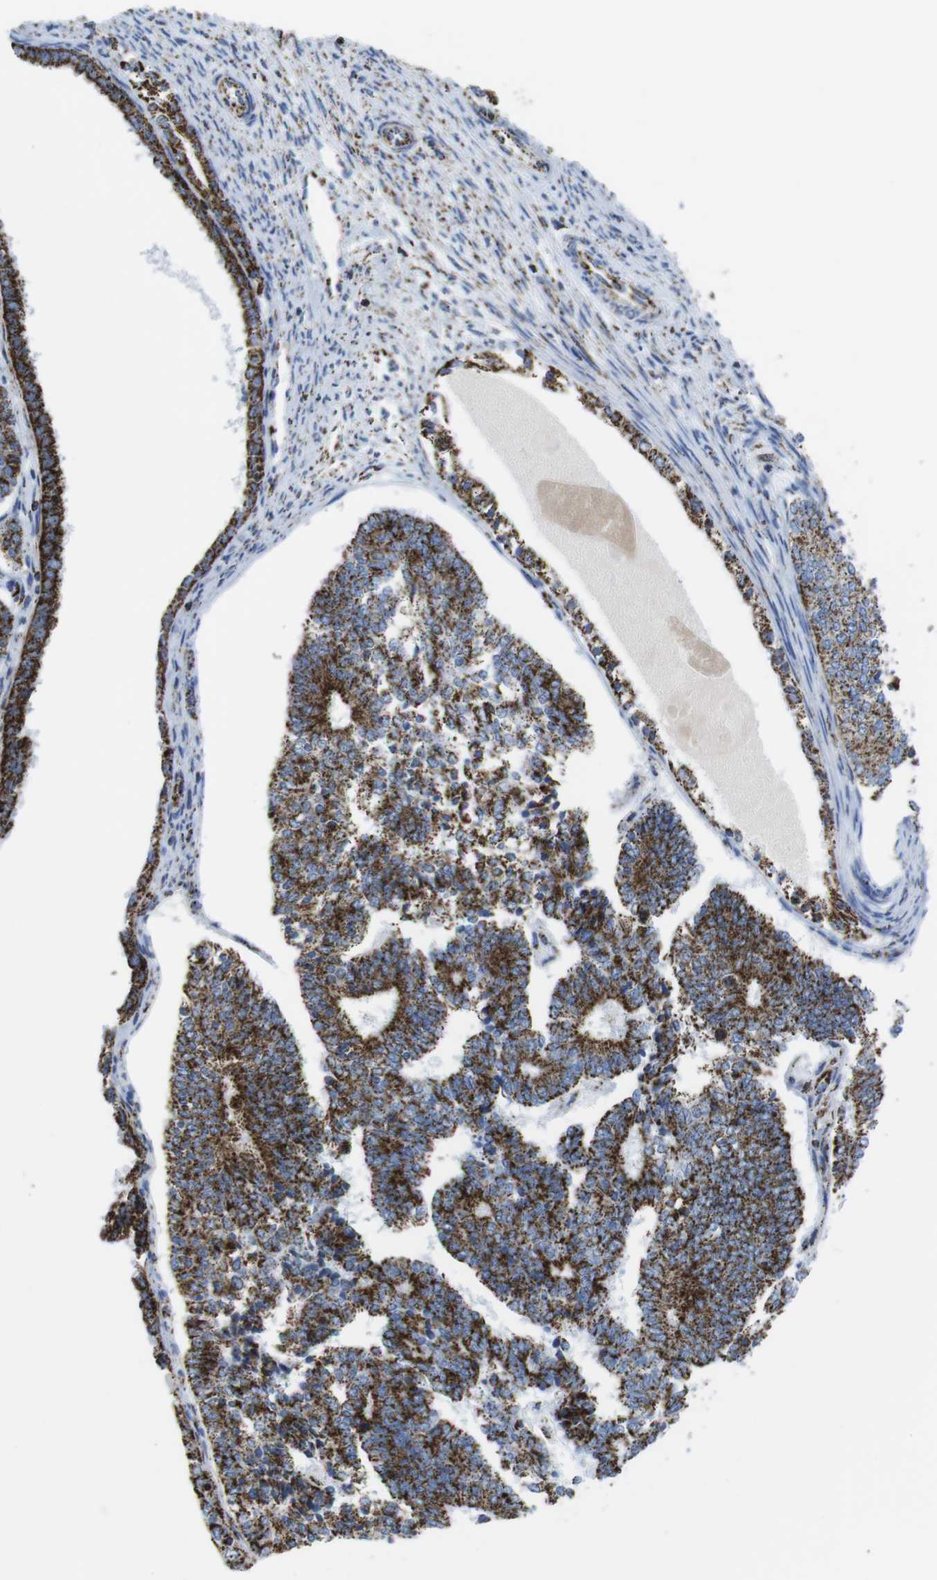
{"staining": {"intensity": "strong", "quantity": ">75%", "location": "cytoplasmic/membranous"}, "tissue": "endometrial cancer", "cell_type": "Tumor cells", "image_type": "cancer", "snomed": [{"axis": "morphology", "description": "Adenocarcinoma, NOS"}, {"axis": "topography", "description": "Endometrium"}], "caption": "Tumor cells reveal strong cytoplasmic/membranous staining in about >75% of cells in endometrial cancer.", "gene": "ATP5PO", "patient": {"sex": "female", "age": 70}}